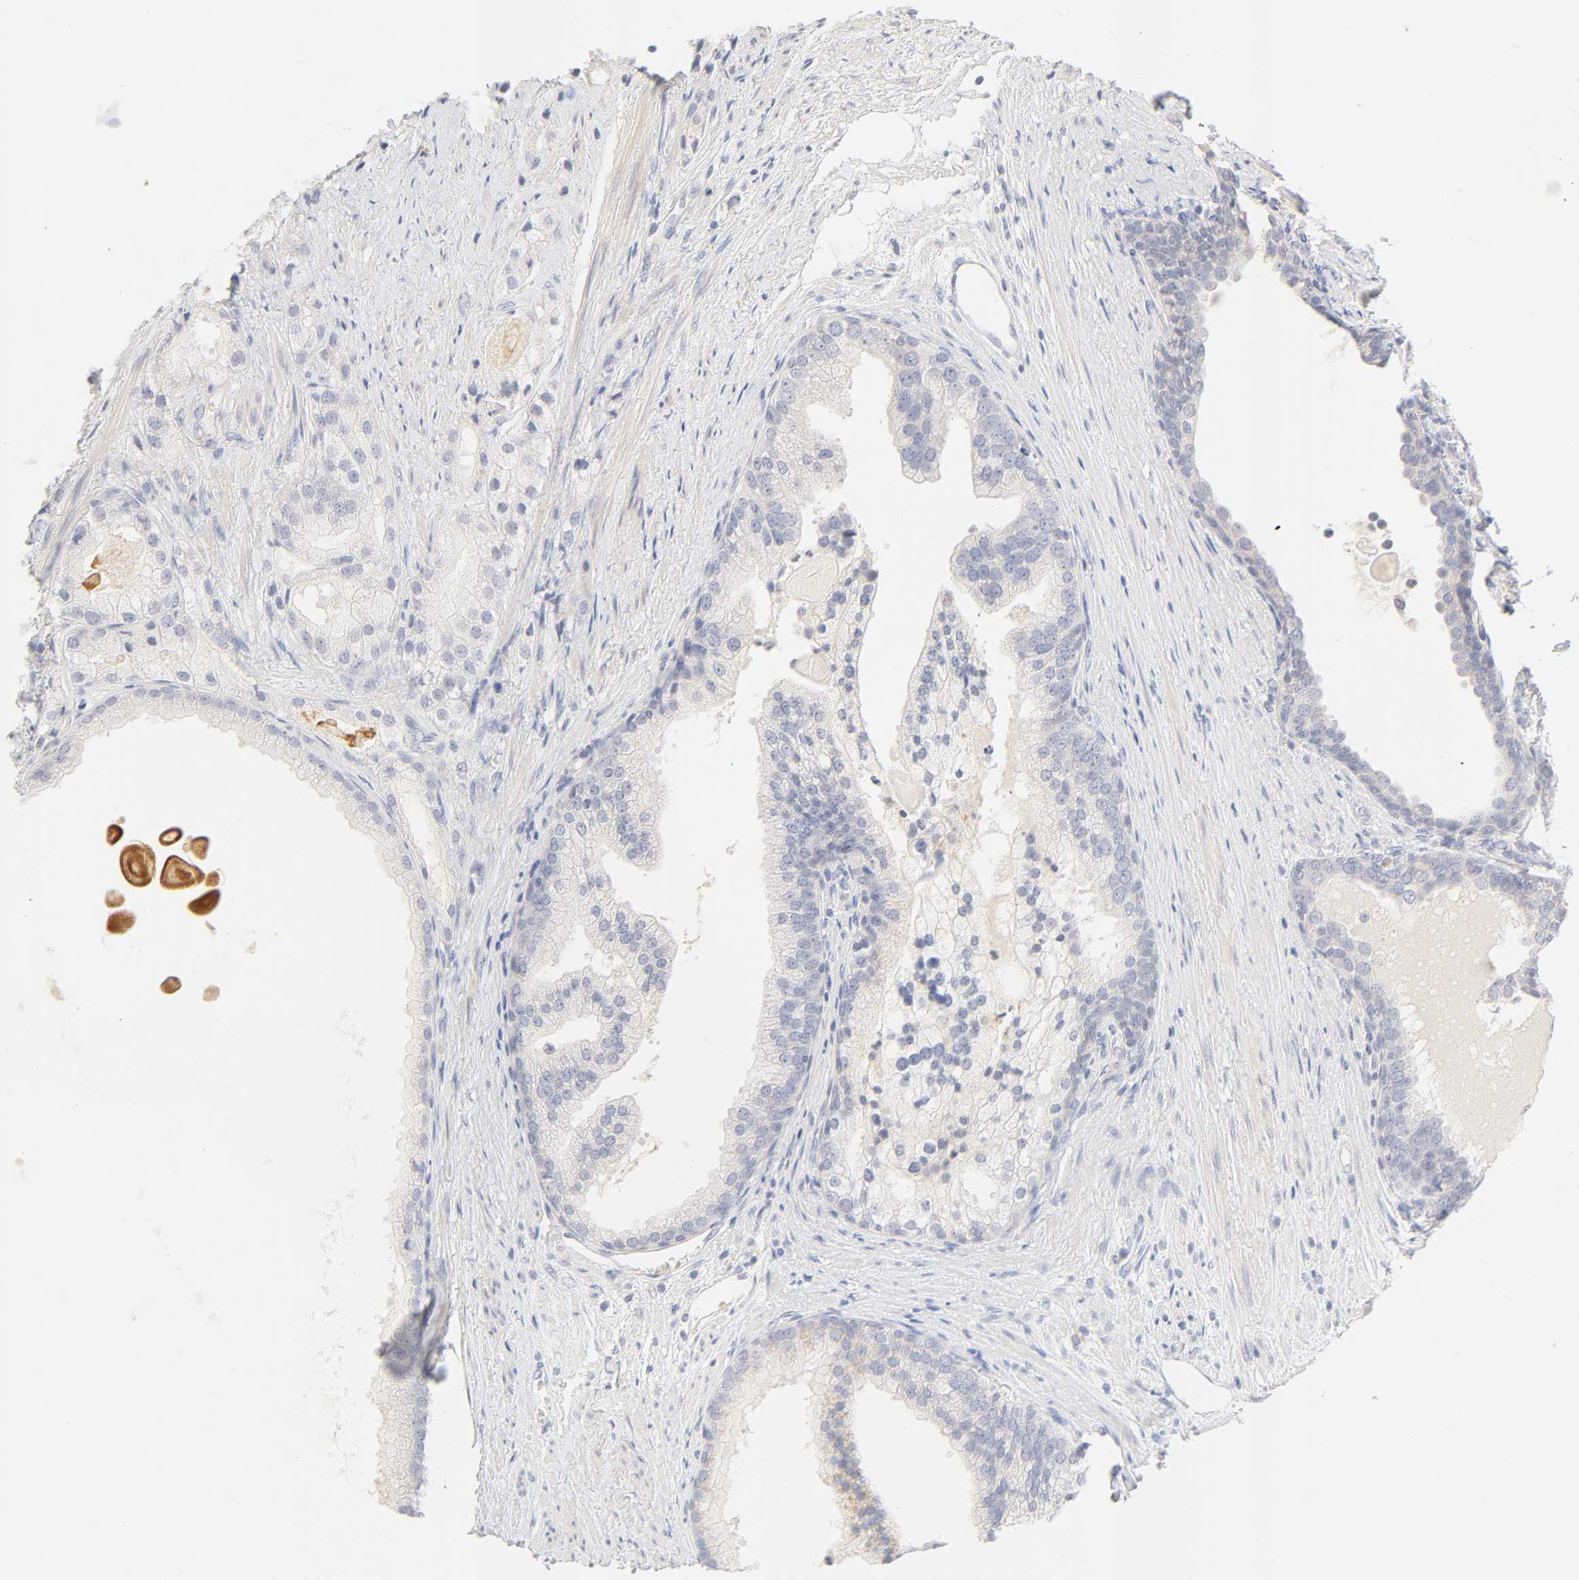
{"staining": {"intensity": "negative", "quantity": "none", "location": "none"}, "tissue": "prostate cancer", "cell_type": "Tumor cells", "image_type": "cancer", "snomed": [{"axis": "morphology", "description": "Adenocarcinoma, Low grade"}, {"axis": "topography", "description": "Prostate"}], "caption": "Immunohistochemical staining of human prostate cancer reveals no significant staining in tumor cells.", "gene": "CYP4B1", "patient": {"sex": "male", "age": 69}}